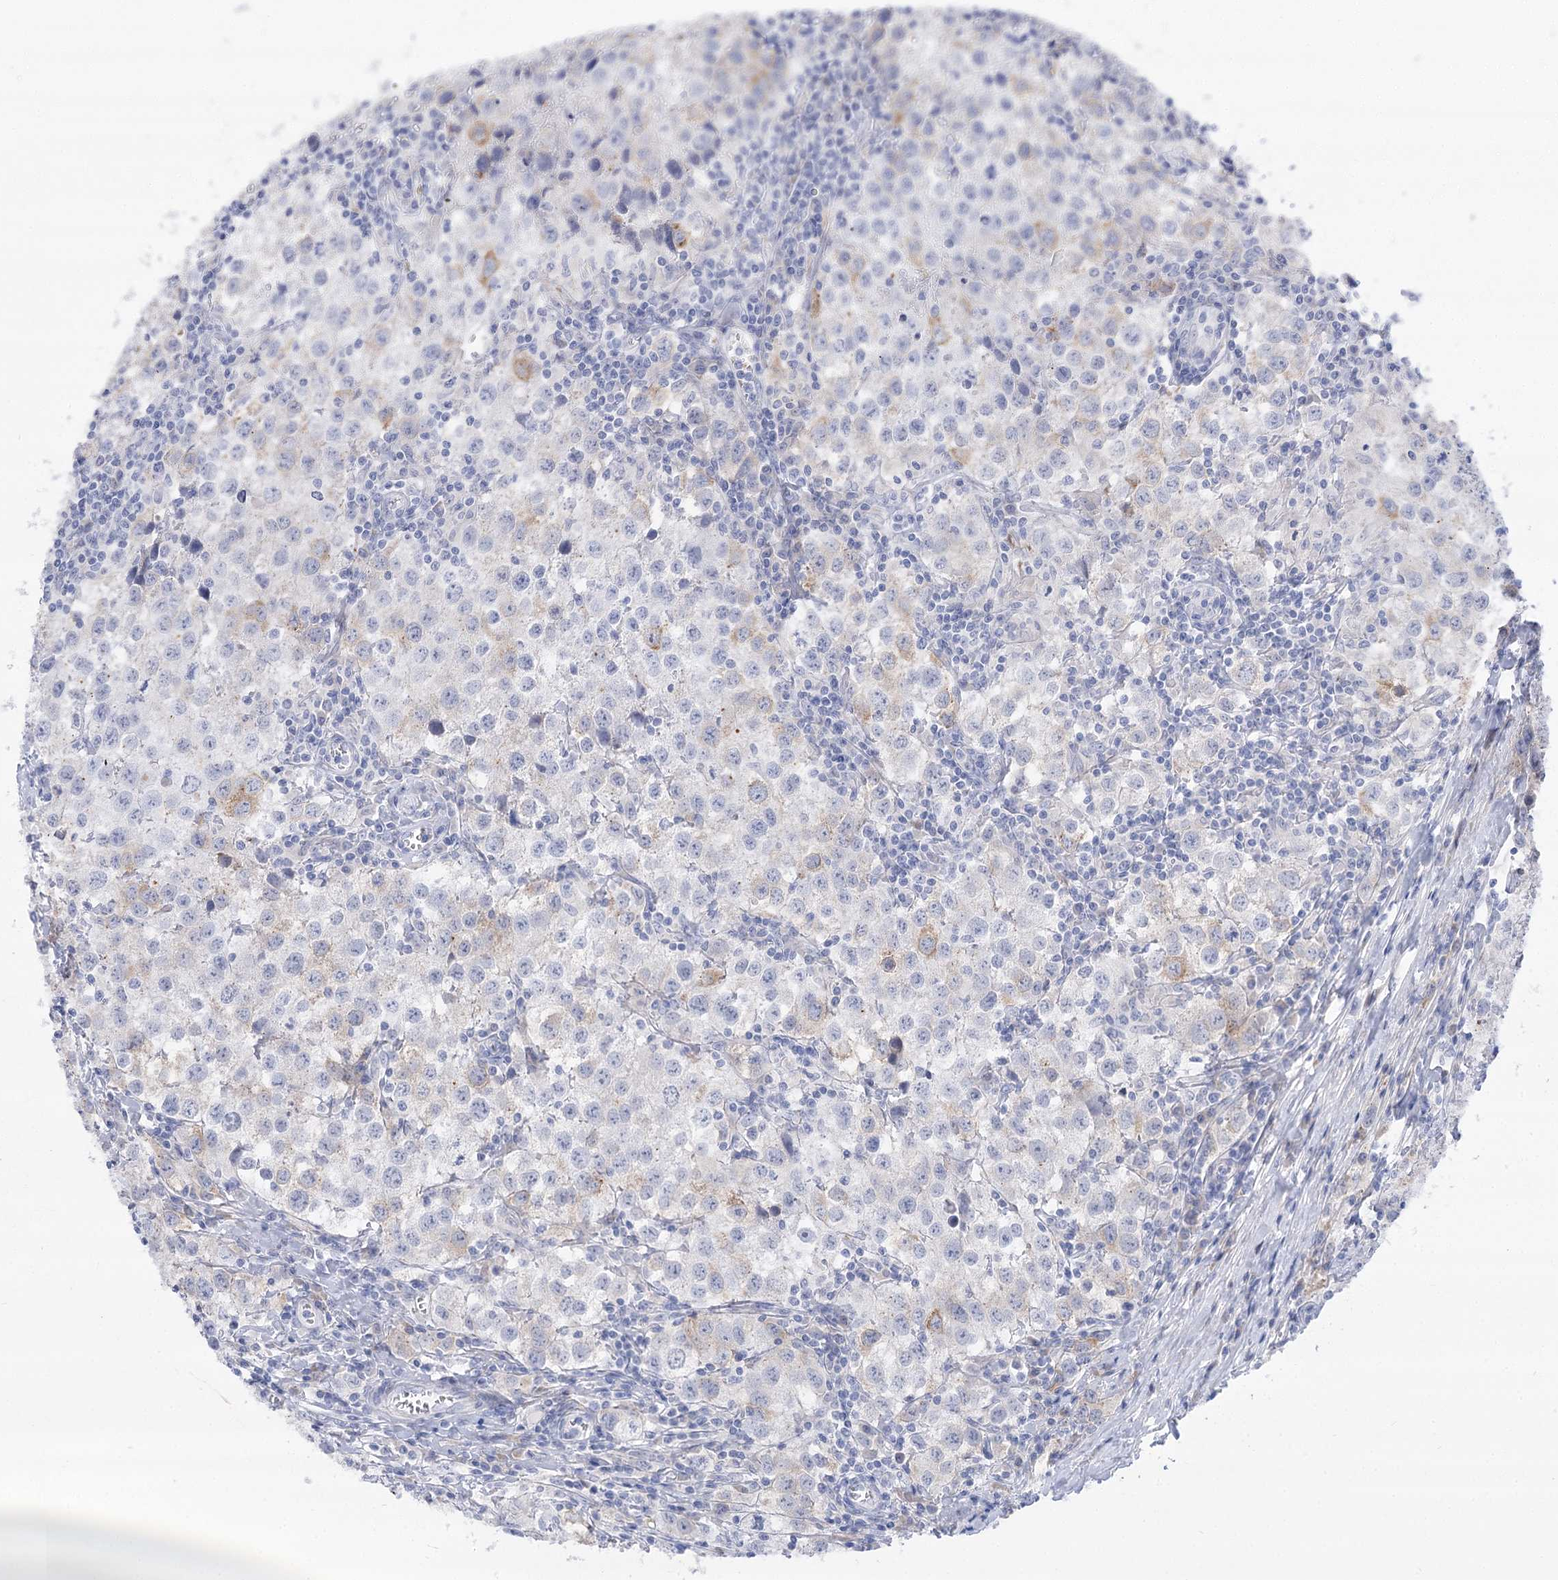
{"staining": {"intensity": "weak", "quantity": "<25%", "location": "cytoplasmic/membranous"}, "tissue": "testis cancer", "cell_type": "Tumor cells", "image_type": "cancer", "snomed": [{"axis": "morphology", "description": "Seminoma, NOS"}, {"axis": "morphology", "description": "Carcinoma, Embryonal, NOS"}, {"axis": "topography", "description": "Testis"}], "caption": "Immunohistochemistry (IHC) micrograph of human testis cancer stained for a protein (brown), which reveals no staining in tumor cells.", "gene": "SIAE", "patient": {"sex": "male", "age": 43}}